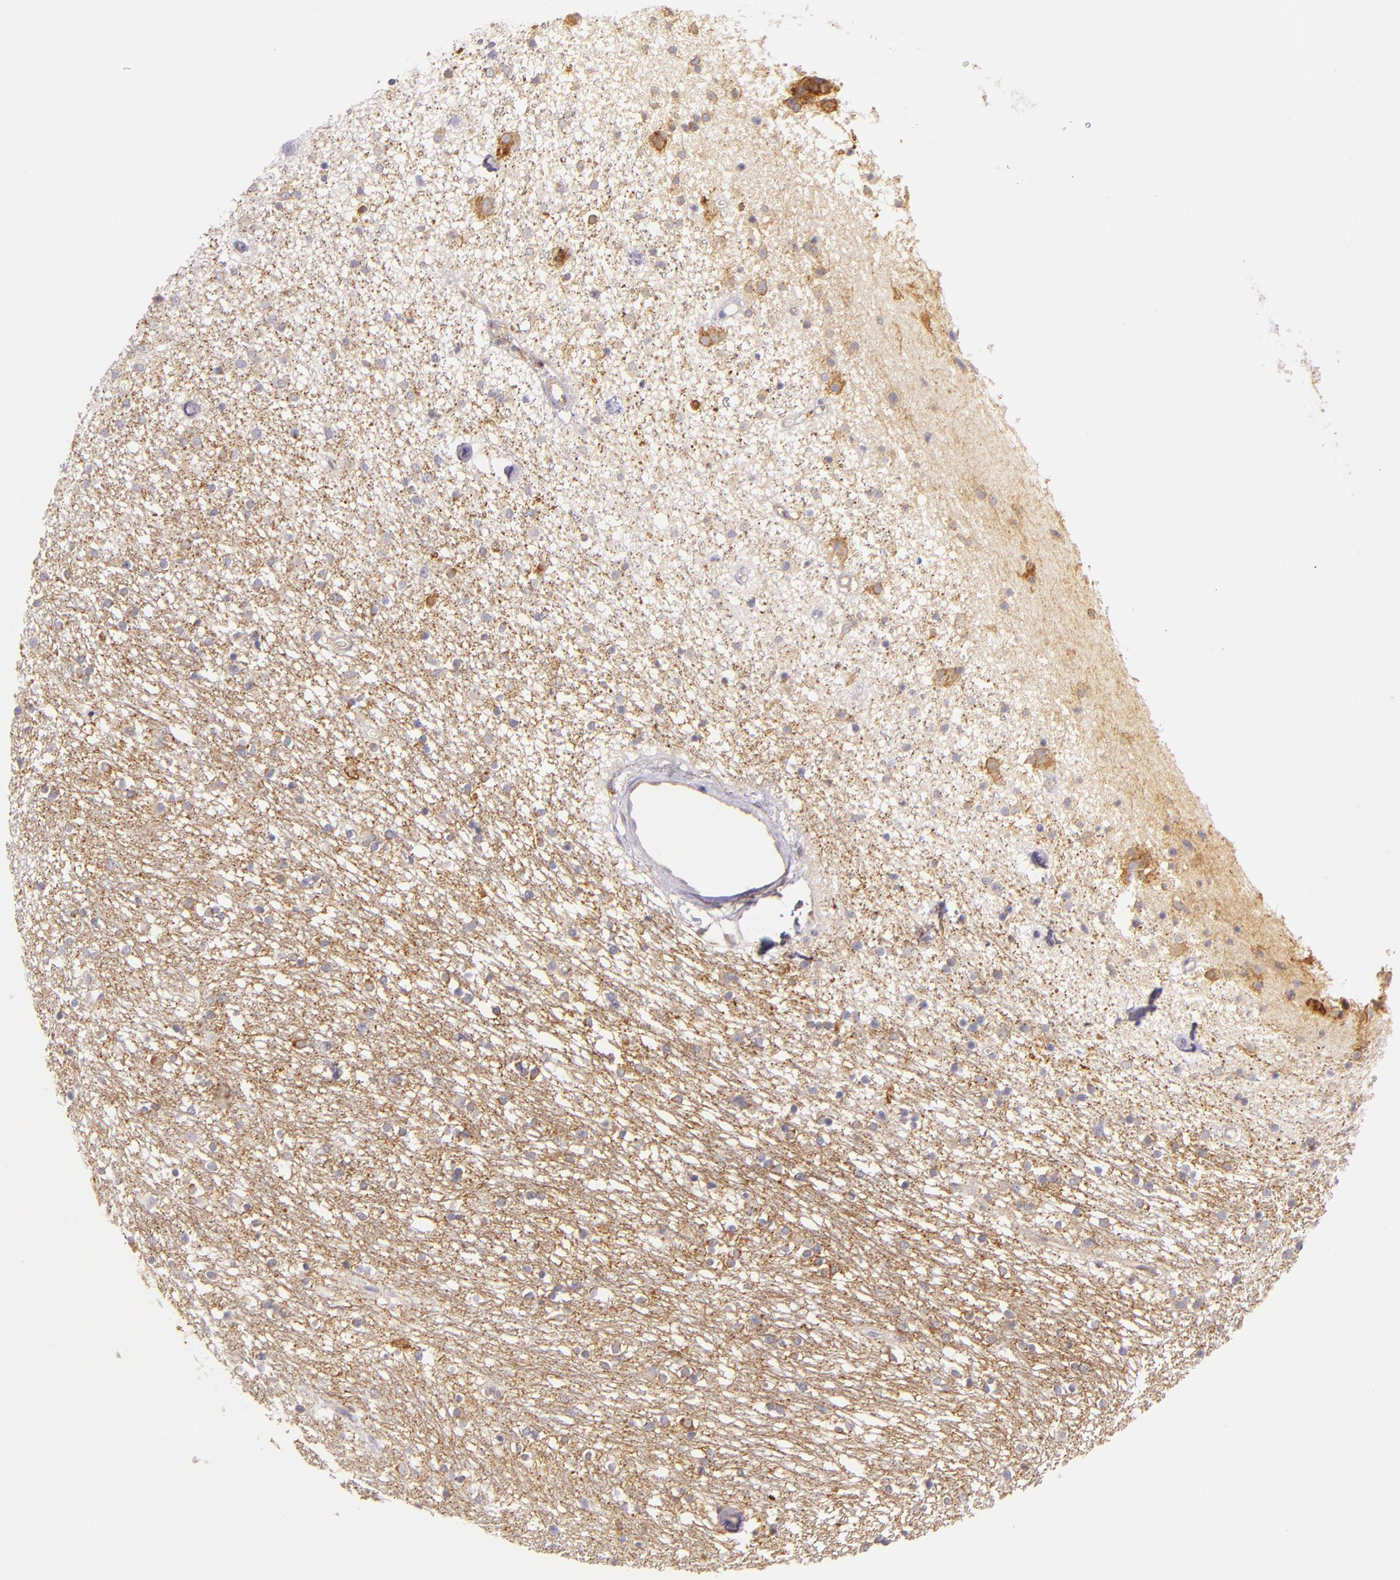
{"staining": {"intensity": "weak", "quantity": "<25%", "location": "cytoplasmic/membranous"}, "tissue": "caudate", "cell_type": "Glial cells", "image_type": "normal", "snomed": [{"axis": "morphology", "description": "Normal tissue, NOS"}, {"axis": "topography", "description": "Lateral ventricle wall"}], "caption": "Caudate stained for a protein using IHC exhibits no positivity glial cells.", "gene": "CTSF", "patient": {"sex": "female", "age": 54}}